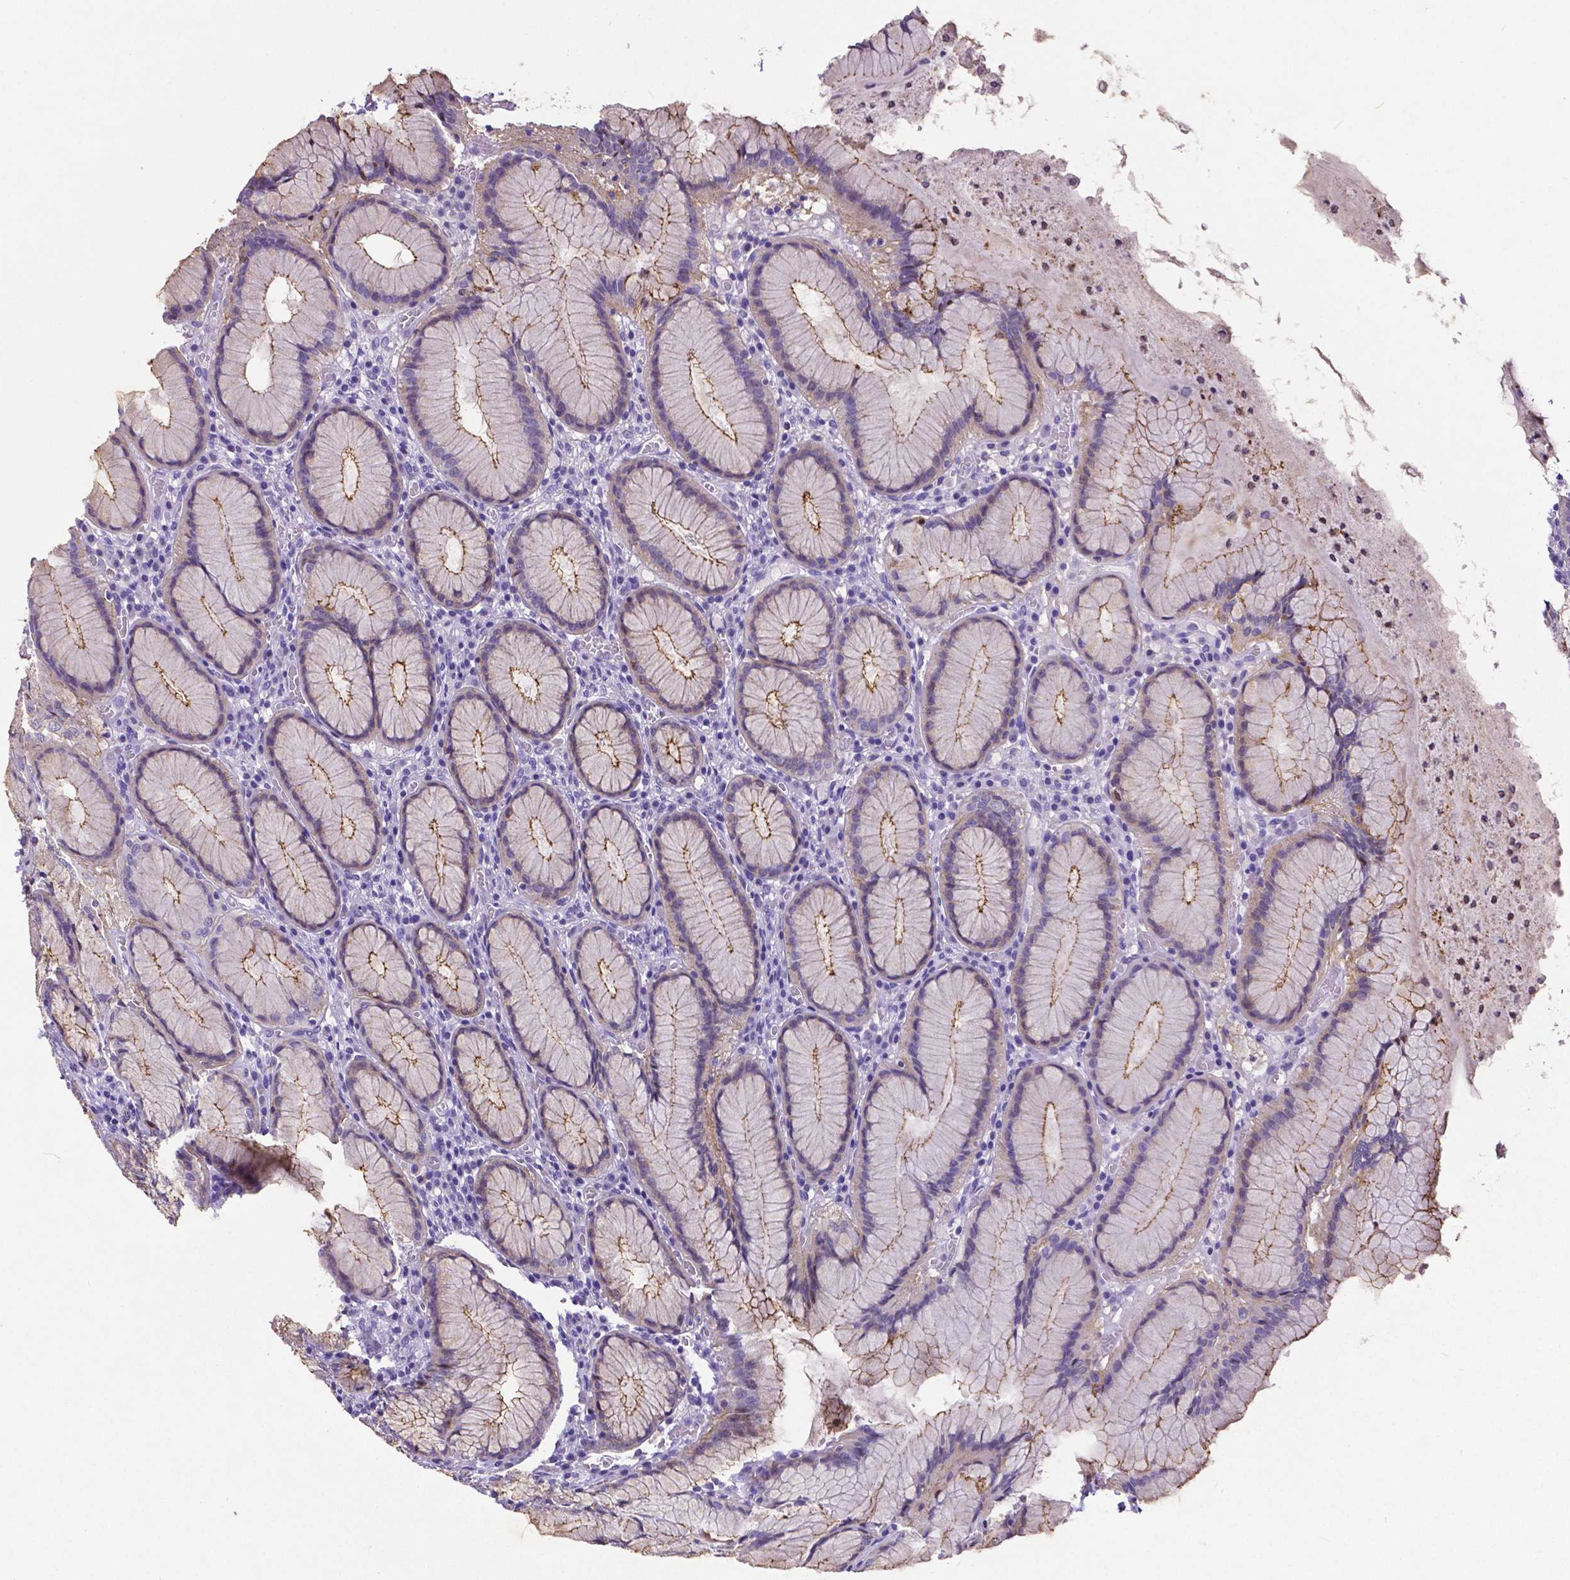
{"staining": {"intensity": "moderate", "quantity": "<25%", "location": "cytoplasmic/membranous"}, "tissue": "stomach", "cell_type": "Glandular cells", "image_type": "normal", "snomed": [{"axis": "morphology", "description": "Normal tissue, NOS"}, {"axis": "topography", "description": "Stomach"}], "caption": "Immunohistochemistry (IHC) of normal stomach demonstrates low levels of moderate cytoplasmic/membranous staining in approximately <25% of glandular cells.", "gene": "OCLN", "patient": {"sex": "male", "age": 55}}